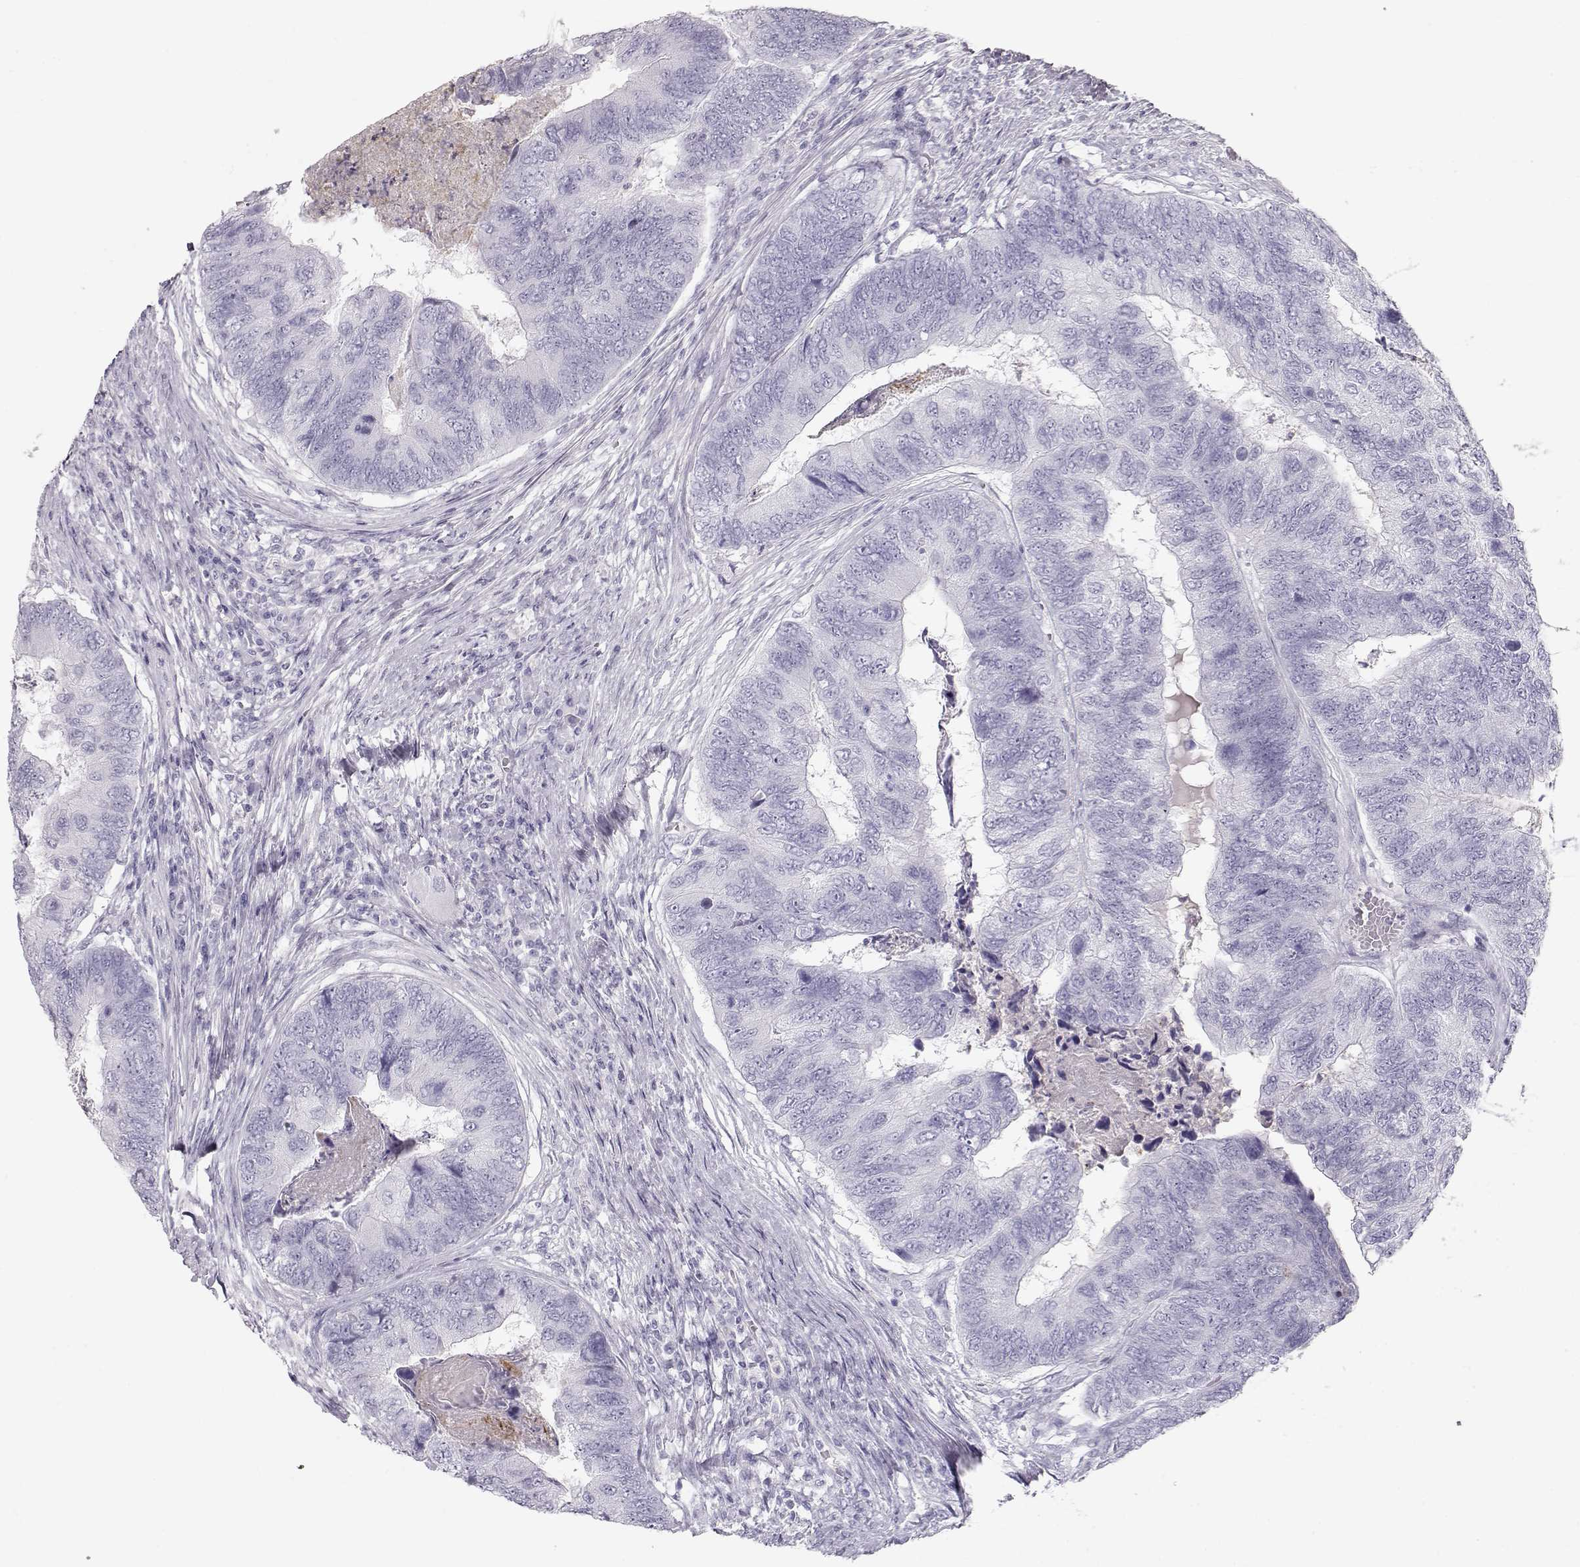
{"staining": {"intensity": "negative", "quantity": "none", "location": "none"}, "tissue": "colorectal cancer", "cell_type": "Tumor cells", "image_type": "cancer", "snomed": [{"axis": "morphology", "description": "Adenocarcinoma, NOS"}, {"axis": "topography", "description": "Colon"}], "caption": "The histopathology image reveals no staining of tumor cells in colorectal cancer (adenocarcinoma).", "gene": "MIP", "patient": {"sex": "female", "age": 67}}